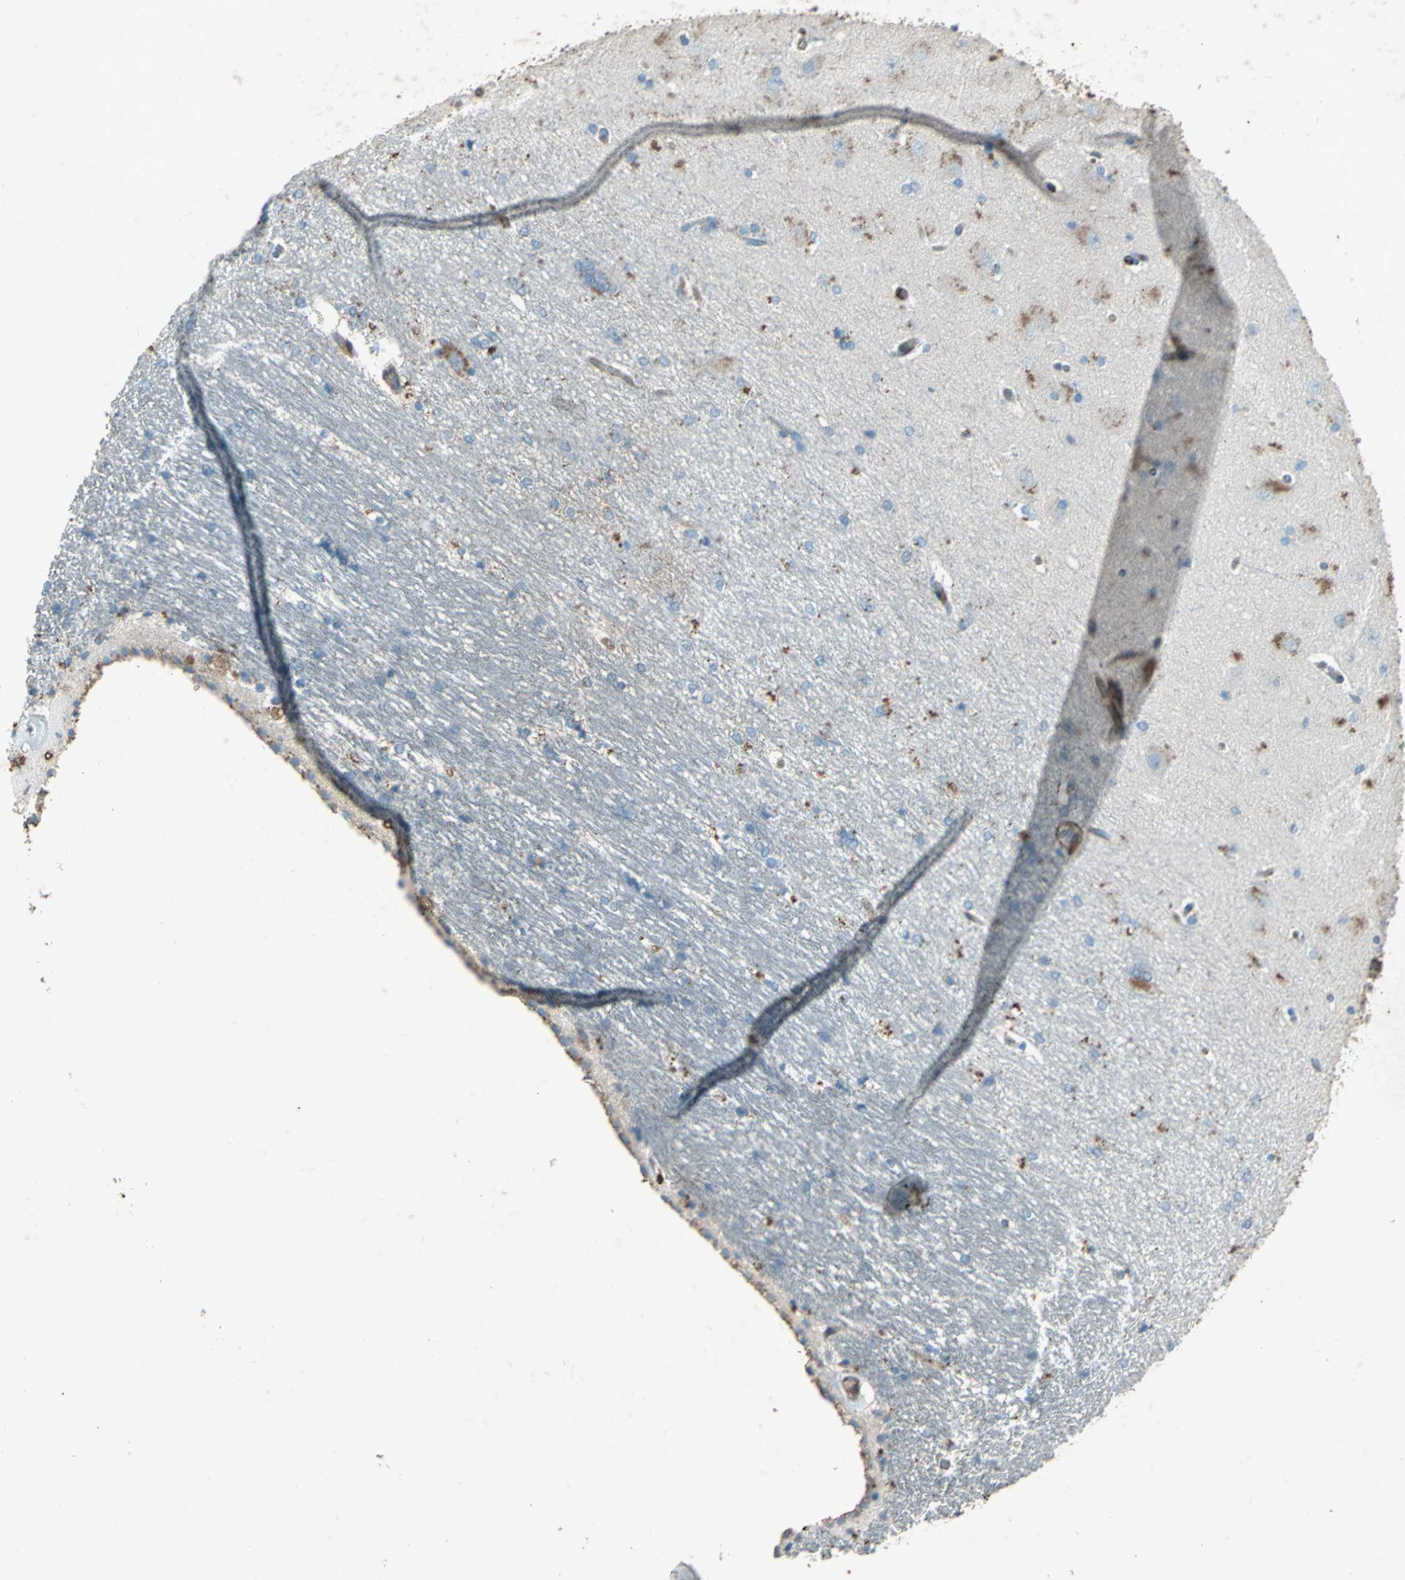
{"staining": {"intensity": "weak", "quantity": "25%-75%", "location": "cytoplasmic/membranous"}, "tissue": "hippocampus", "cell_type": "Glial cells", "image_type": "normal", "snomed": [{"axis": "morphology", "description": "Normal tissue, NOS"}, {"axis": "topography", "description": "Hippocampus"}], "caption": "The photomicrograph displays a brown stain indicating the presence of a protein in the cytoplasmic/membranous of glial cells in hippocampus. (DAB IHC with brightfield microscopy, high magnification).", "gene": "CCR6", "patient": {"sex": "female", "age": 19}}